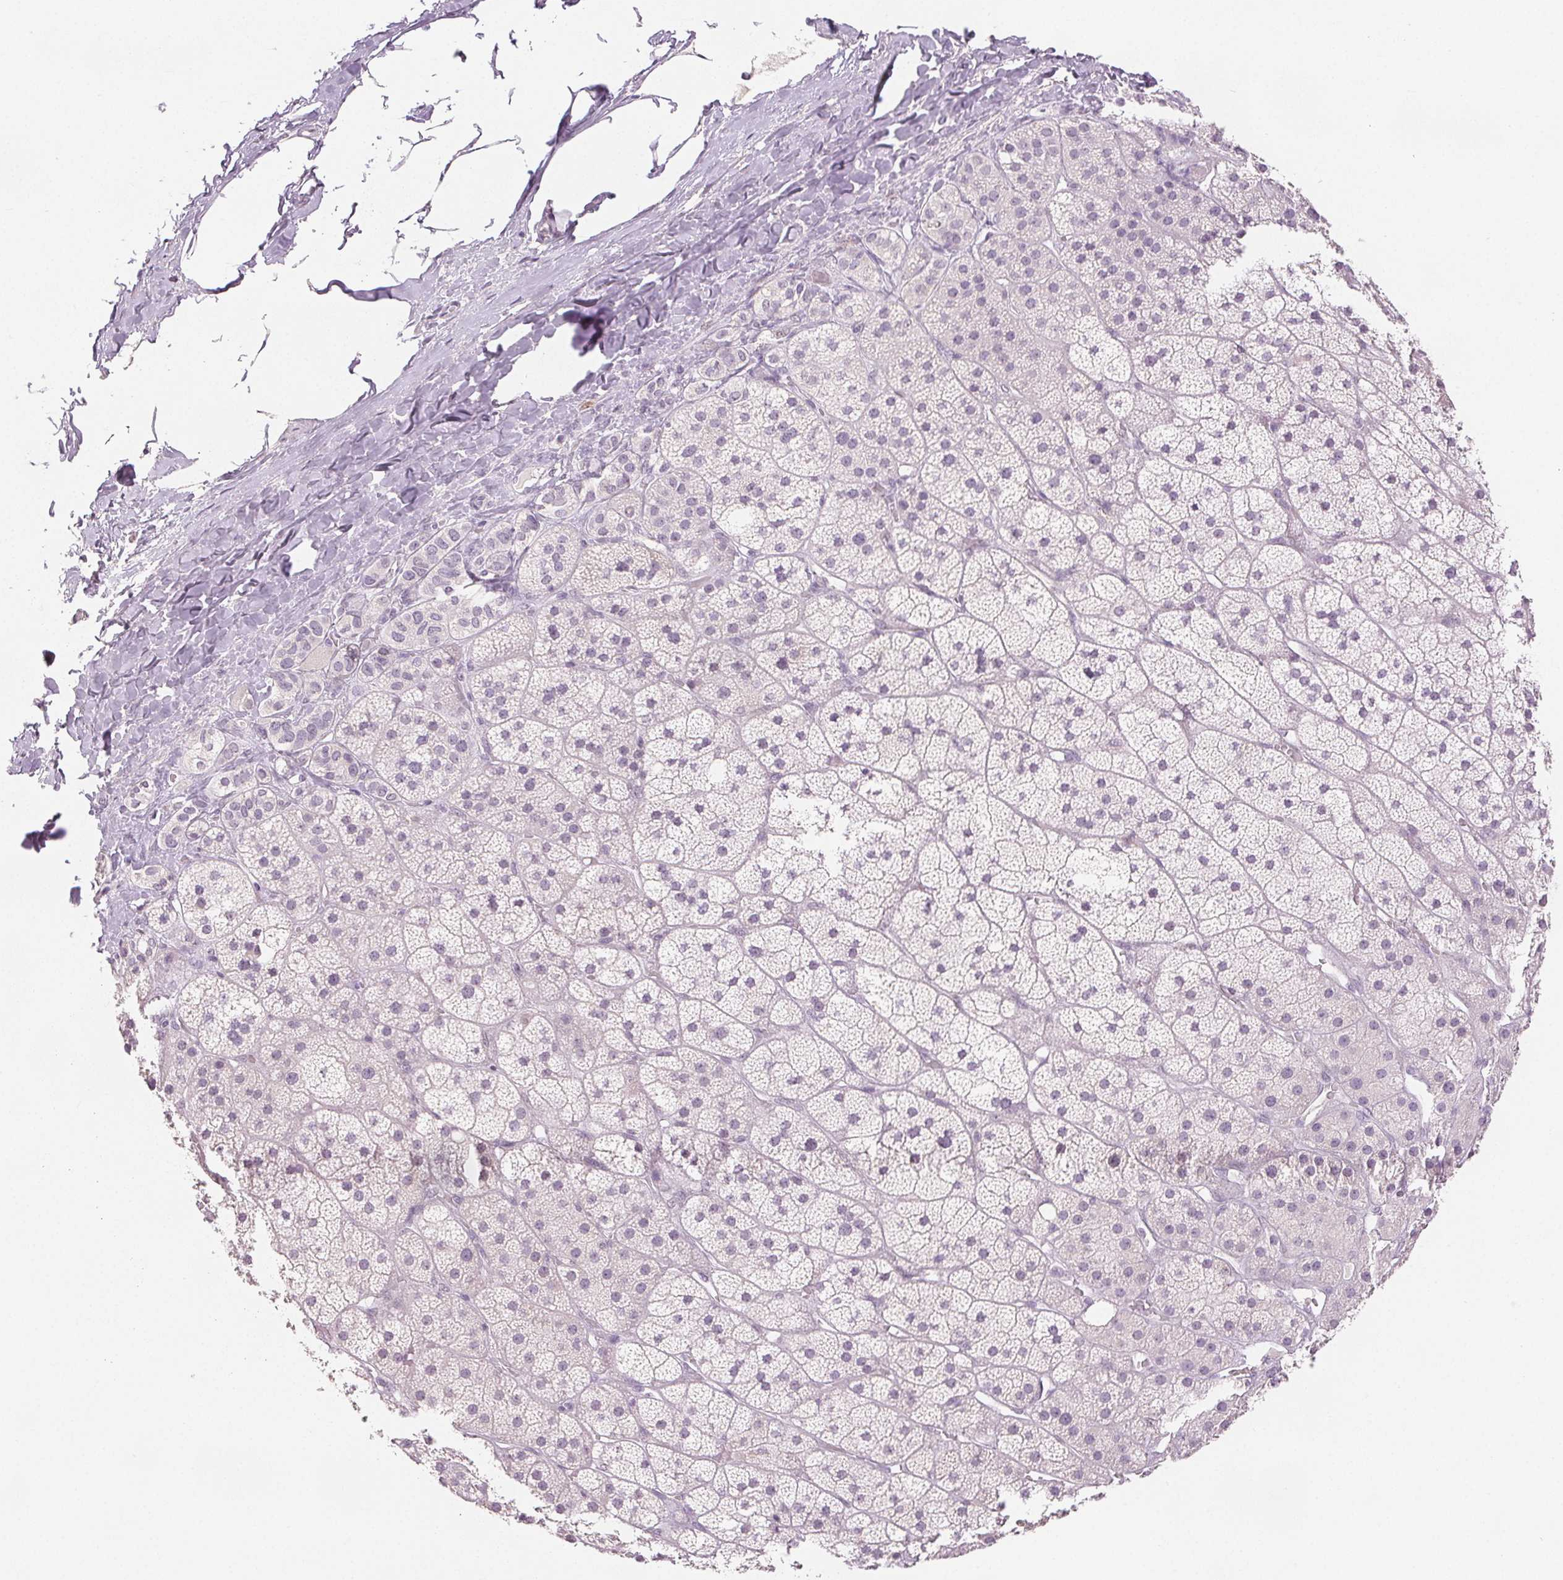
{"staining": {"intensity": "negative", "quantity": "none", "location": "none"}, "tissue": "adrenal gland", "cell_type": "Glandular cells", "image_type": "normal", "snomed": [{"axis": "morphology", "description": "Normal tissue, NOS"}, {"axis": "topography", "description": "Adrenal gland"}], "caption": "This is a photomicrograph of immunohistochemistry (IHC) staining of normal adrenal gland, which shows no staining in glandular cells.", "gene": "SCGN", "patient": {"sex": "male", "age": 57}}